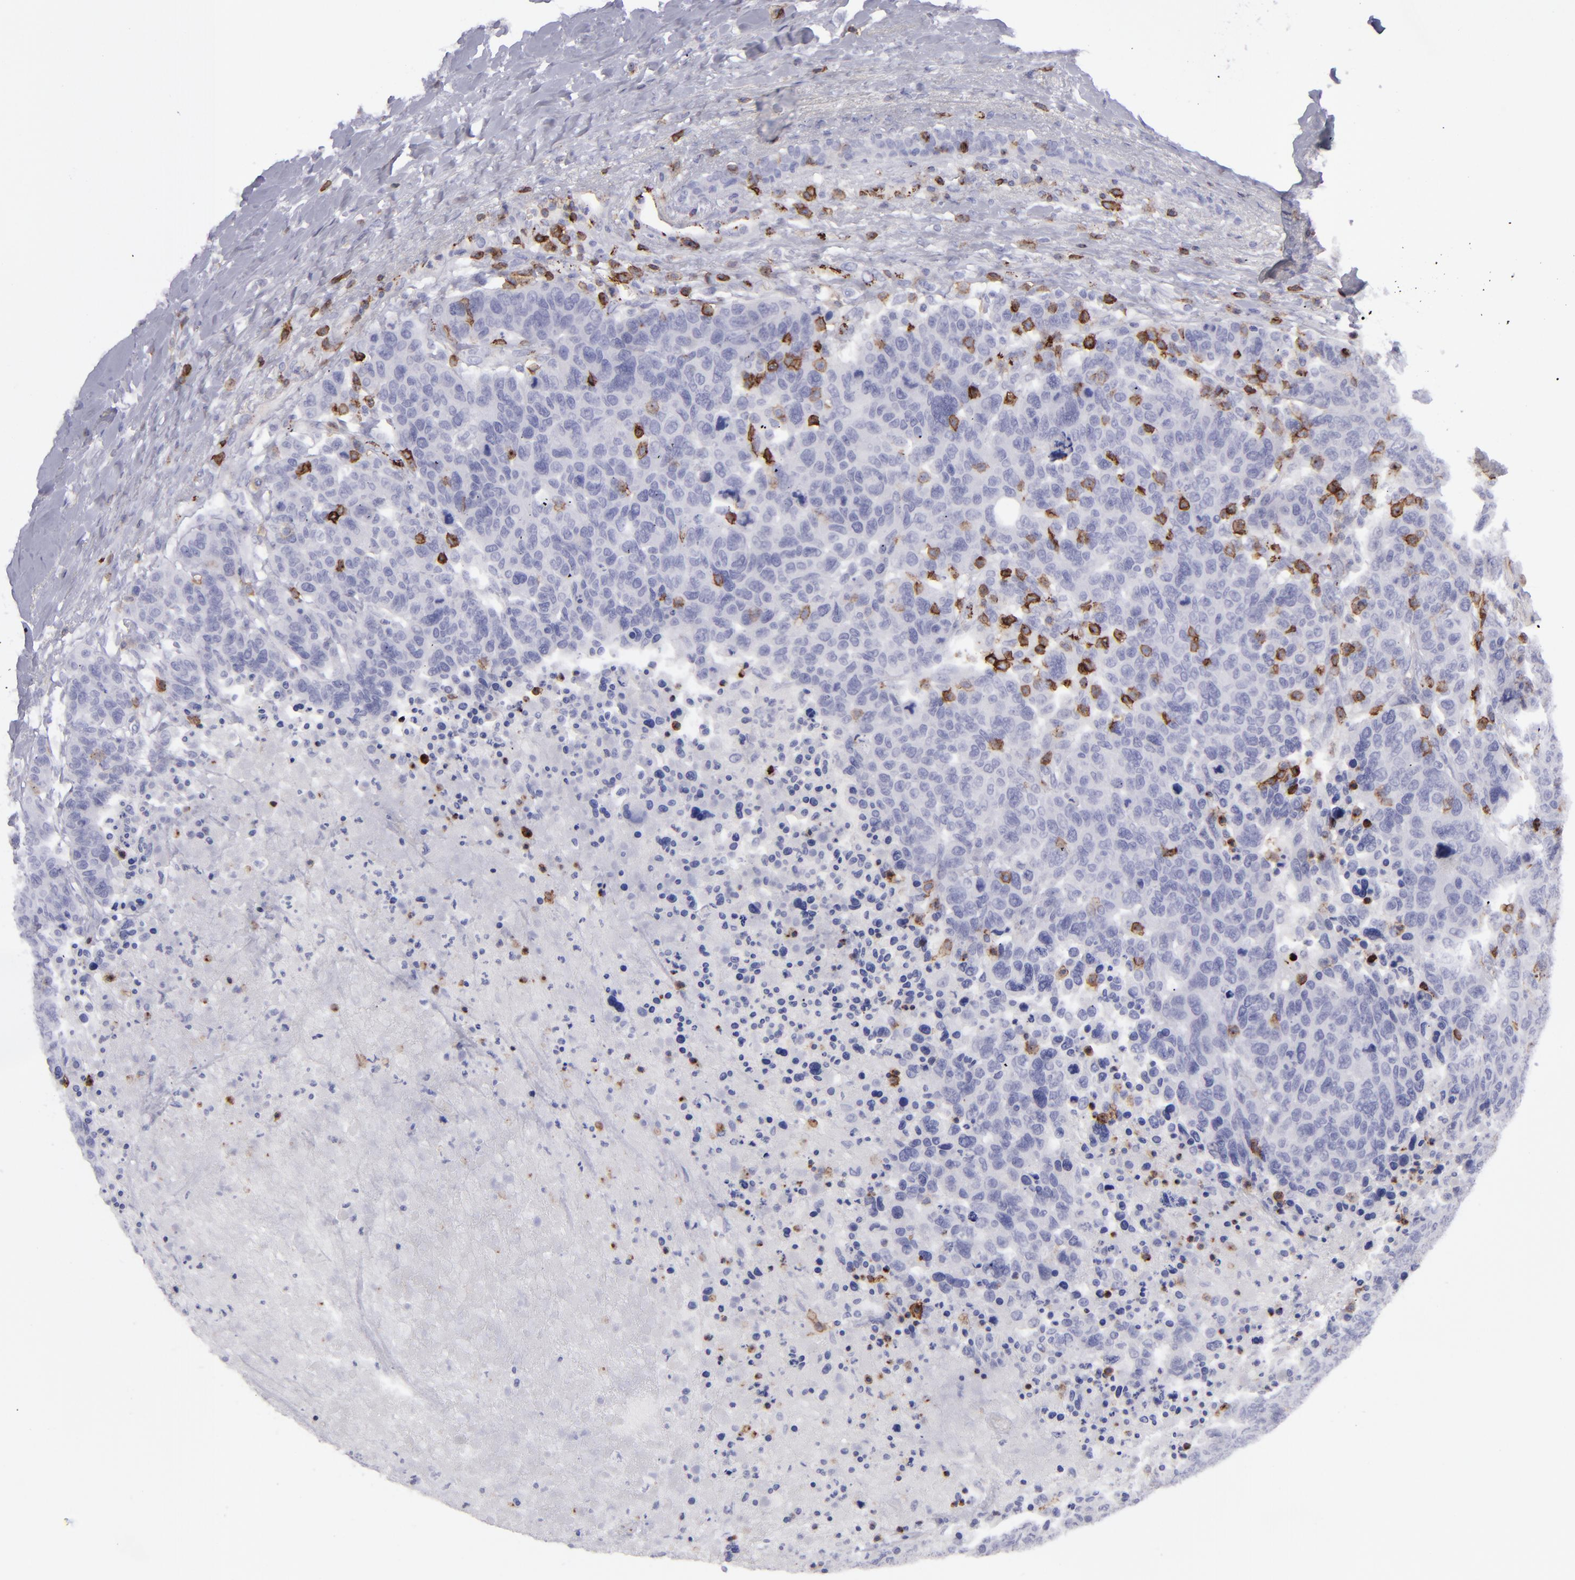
{"staining": {"intensity": "negative", "quantity": "none", "location": "none"}, "tissue": "breast cancer", "cell_type": "Tumor cells", "image_type": "cancer", "snomed": [{"axis": "morphology", "description": "Duct carcinoma"}, {"axis": "topography", "description": "Breast"}], "caption": "A histopathology image of human breast cancer is negative for staining in tumor cells.", "gene": "CD27", "patient": {"sex": "female", "age": 37}}